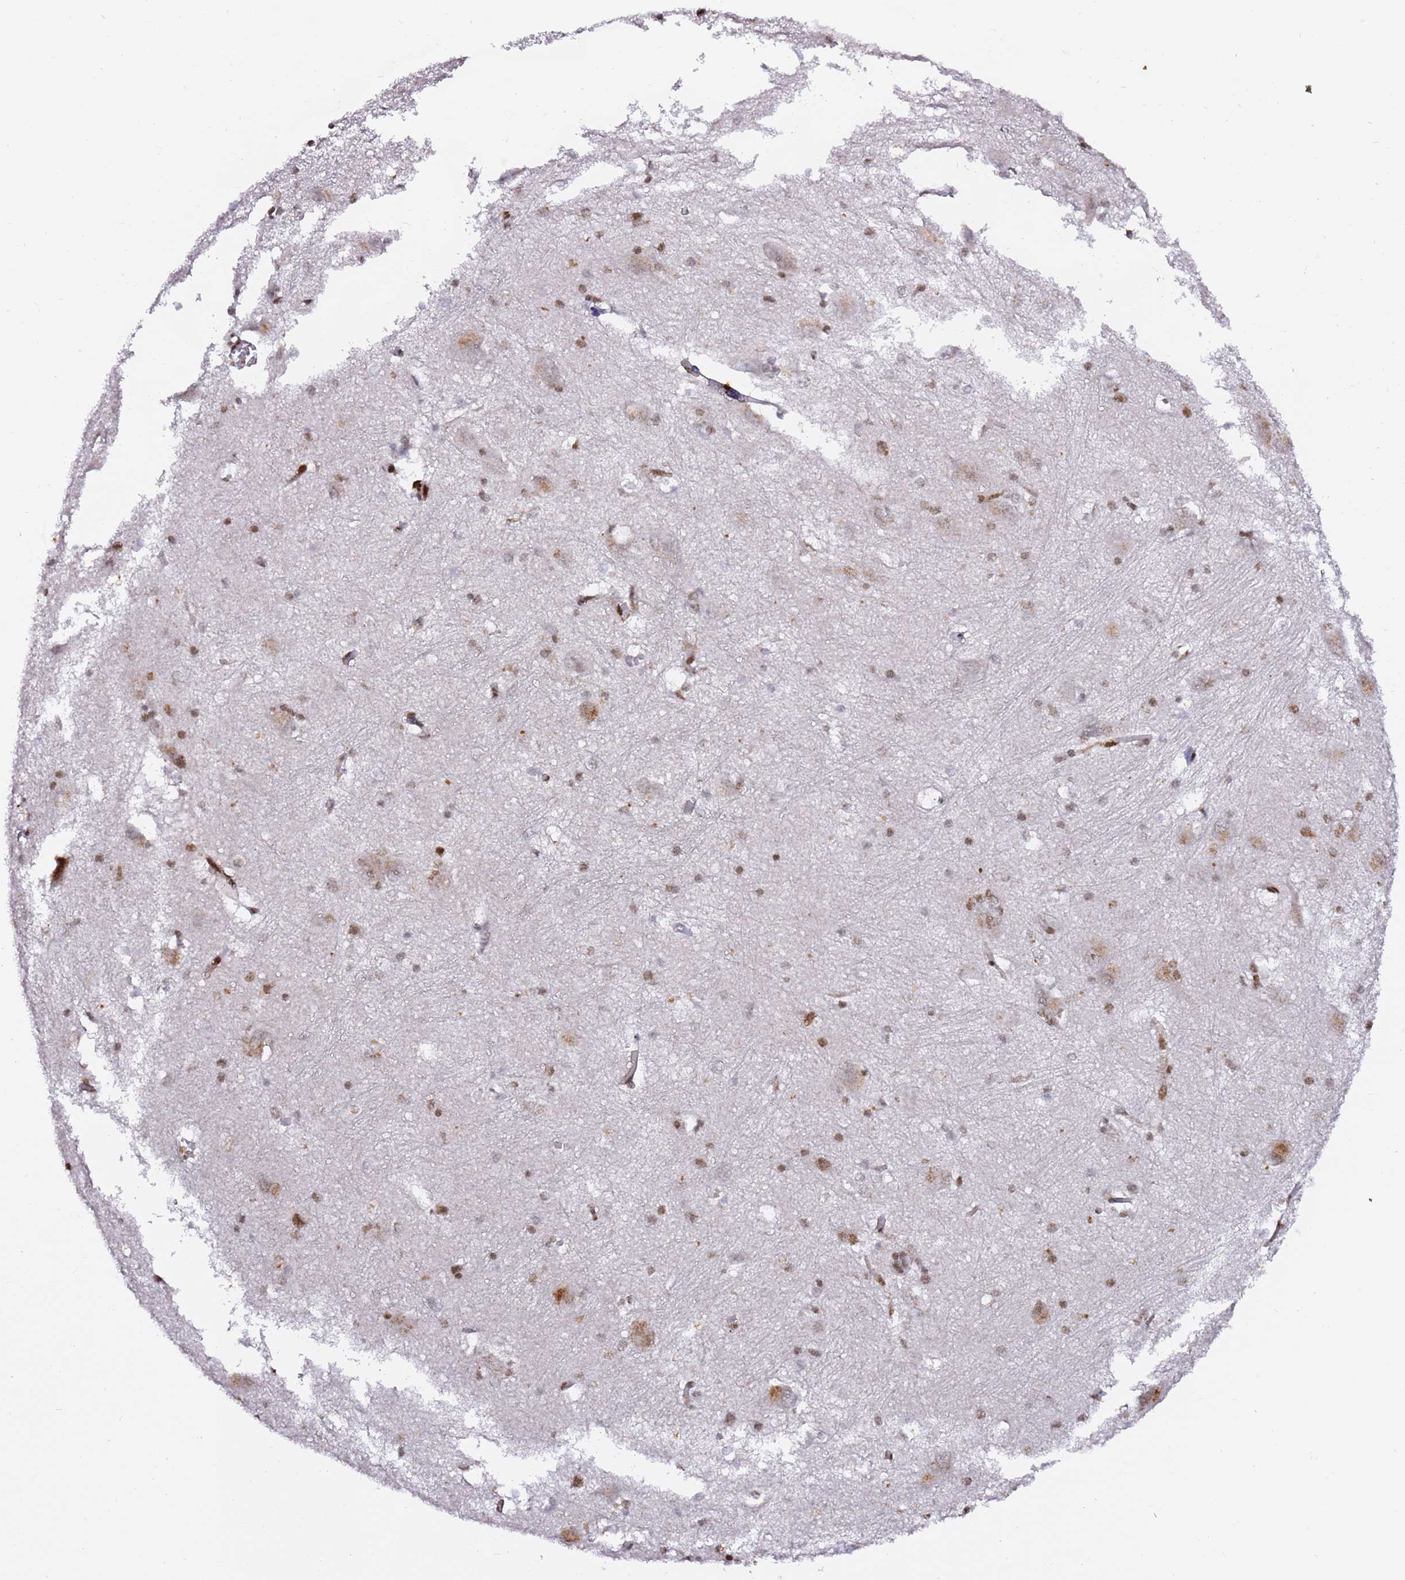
{"staining": {"intensity": "weak", "quantity": "<25%", "location": "nuclear"}, "tissue": "caudate", "cell_type": "Glial cells", "image_type": "normal", "snomed": [{"axis": "morphology", "description": "Normal tissue, NOS"}, {"axis": "topography", "description": "Lateral ventricle wall"}], "caption": "The image shows no staining of glial cells in benign caudate. (DAB immunohistochemistry (IHC) with hematoxylin counter stain).", "gene": "GBP2", "patient": {"sex": "male", "age": 37}}